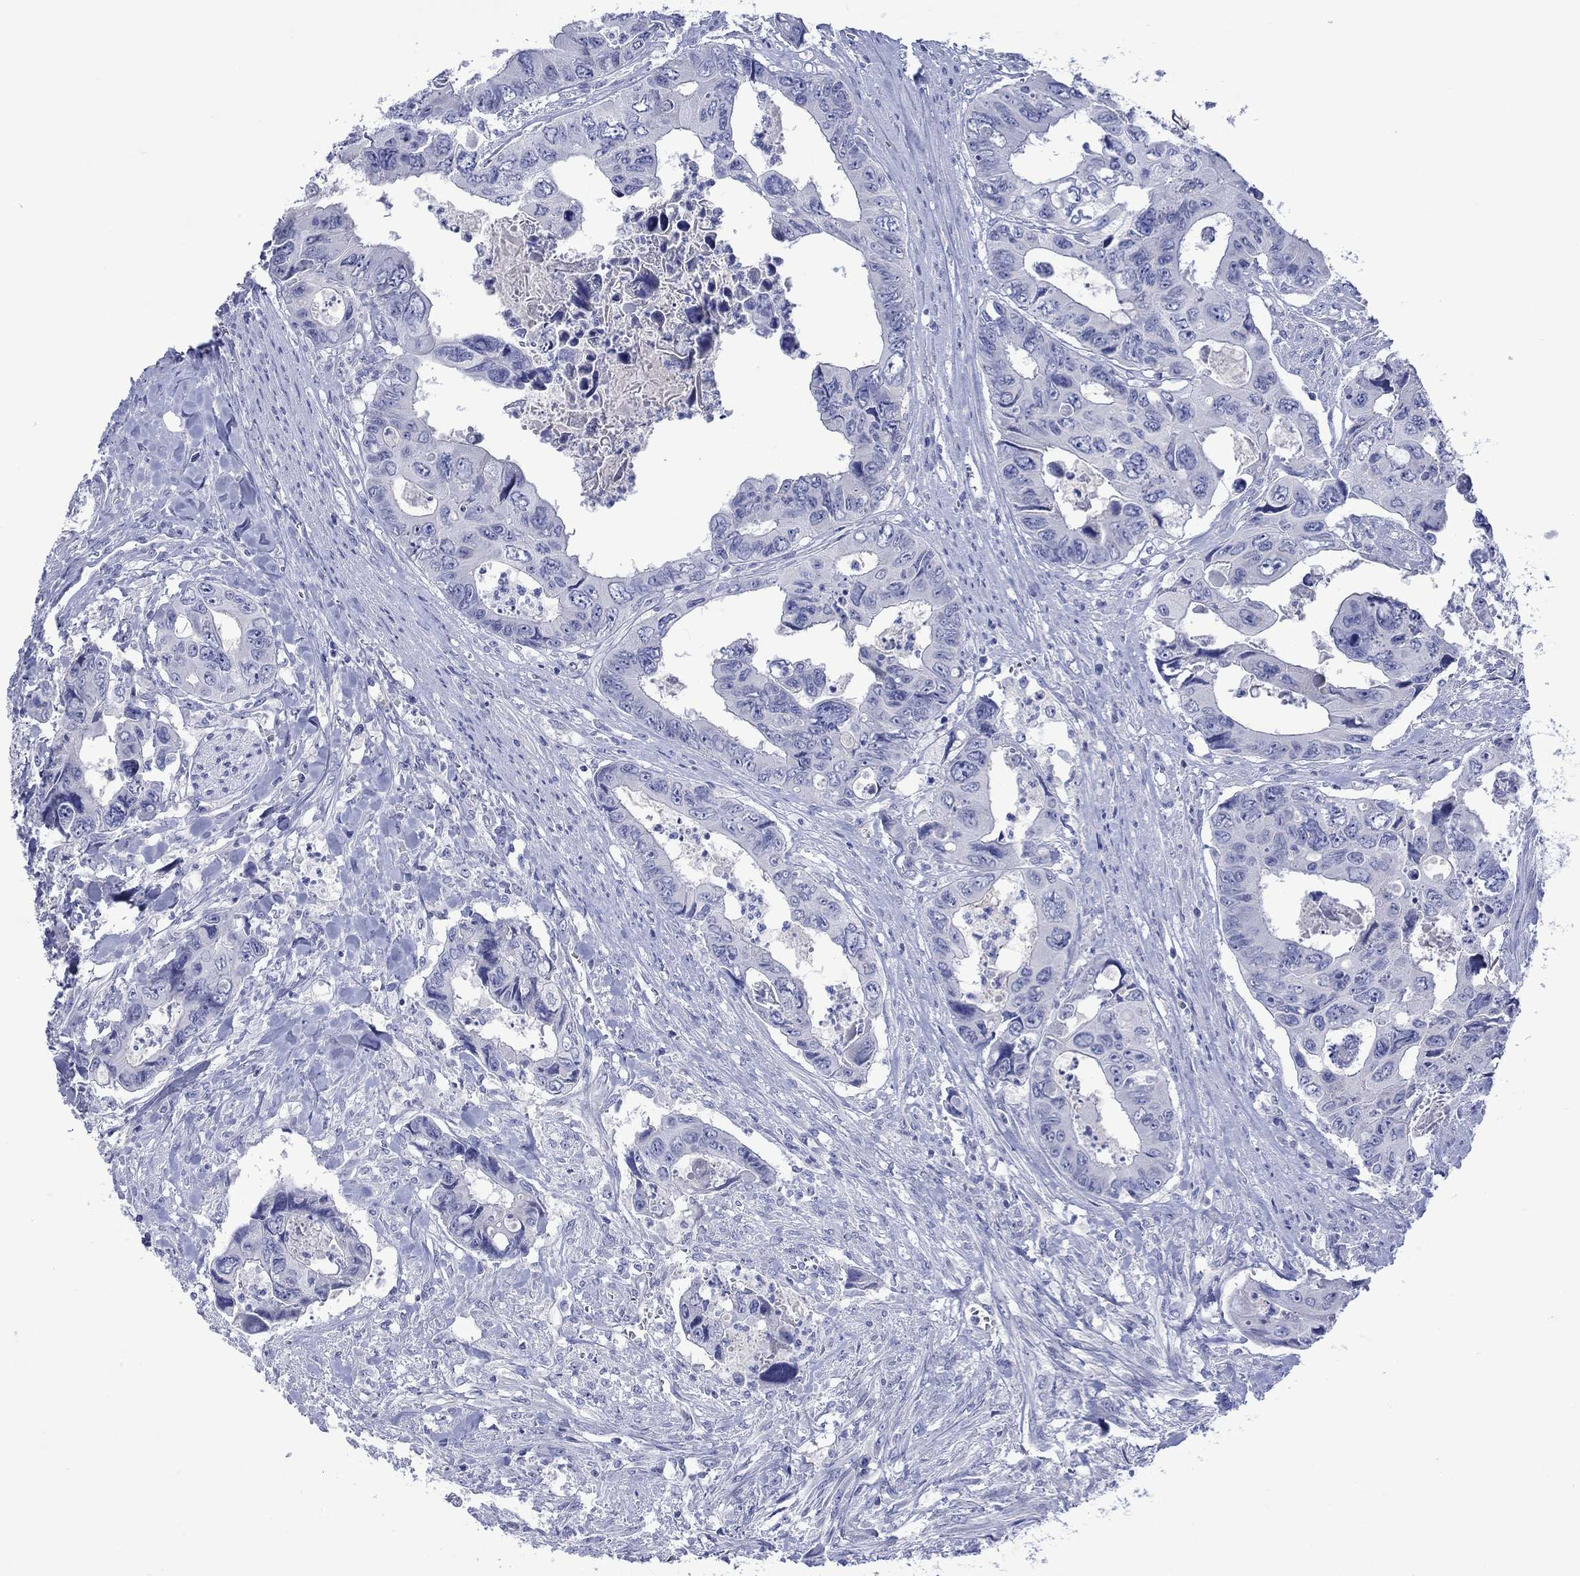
{"staining": {"intensity": "negative", "quantity": "none", "location": "none"}, "tissue": "colorectal cancer", "cell_type": "Tumor cells", "image_type": "cancer", "snomed": [{"axis": "morphology", "description": "Adenocarcinoma, NOS"}, {"axis": "topography", "description": "Rectum"}], "caption": "Tumor cells are negative for brown protein staining in colorectal cancer (adenocarcinoma). (Brightfield microscopy of DAB (3,3'-diaminobenzidine) immunohistochemistry at high magnification).", "gene": "CACNG3", "patient": {"sex": "male", "age": 62}}